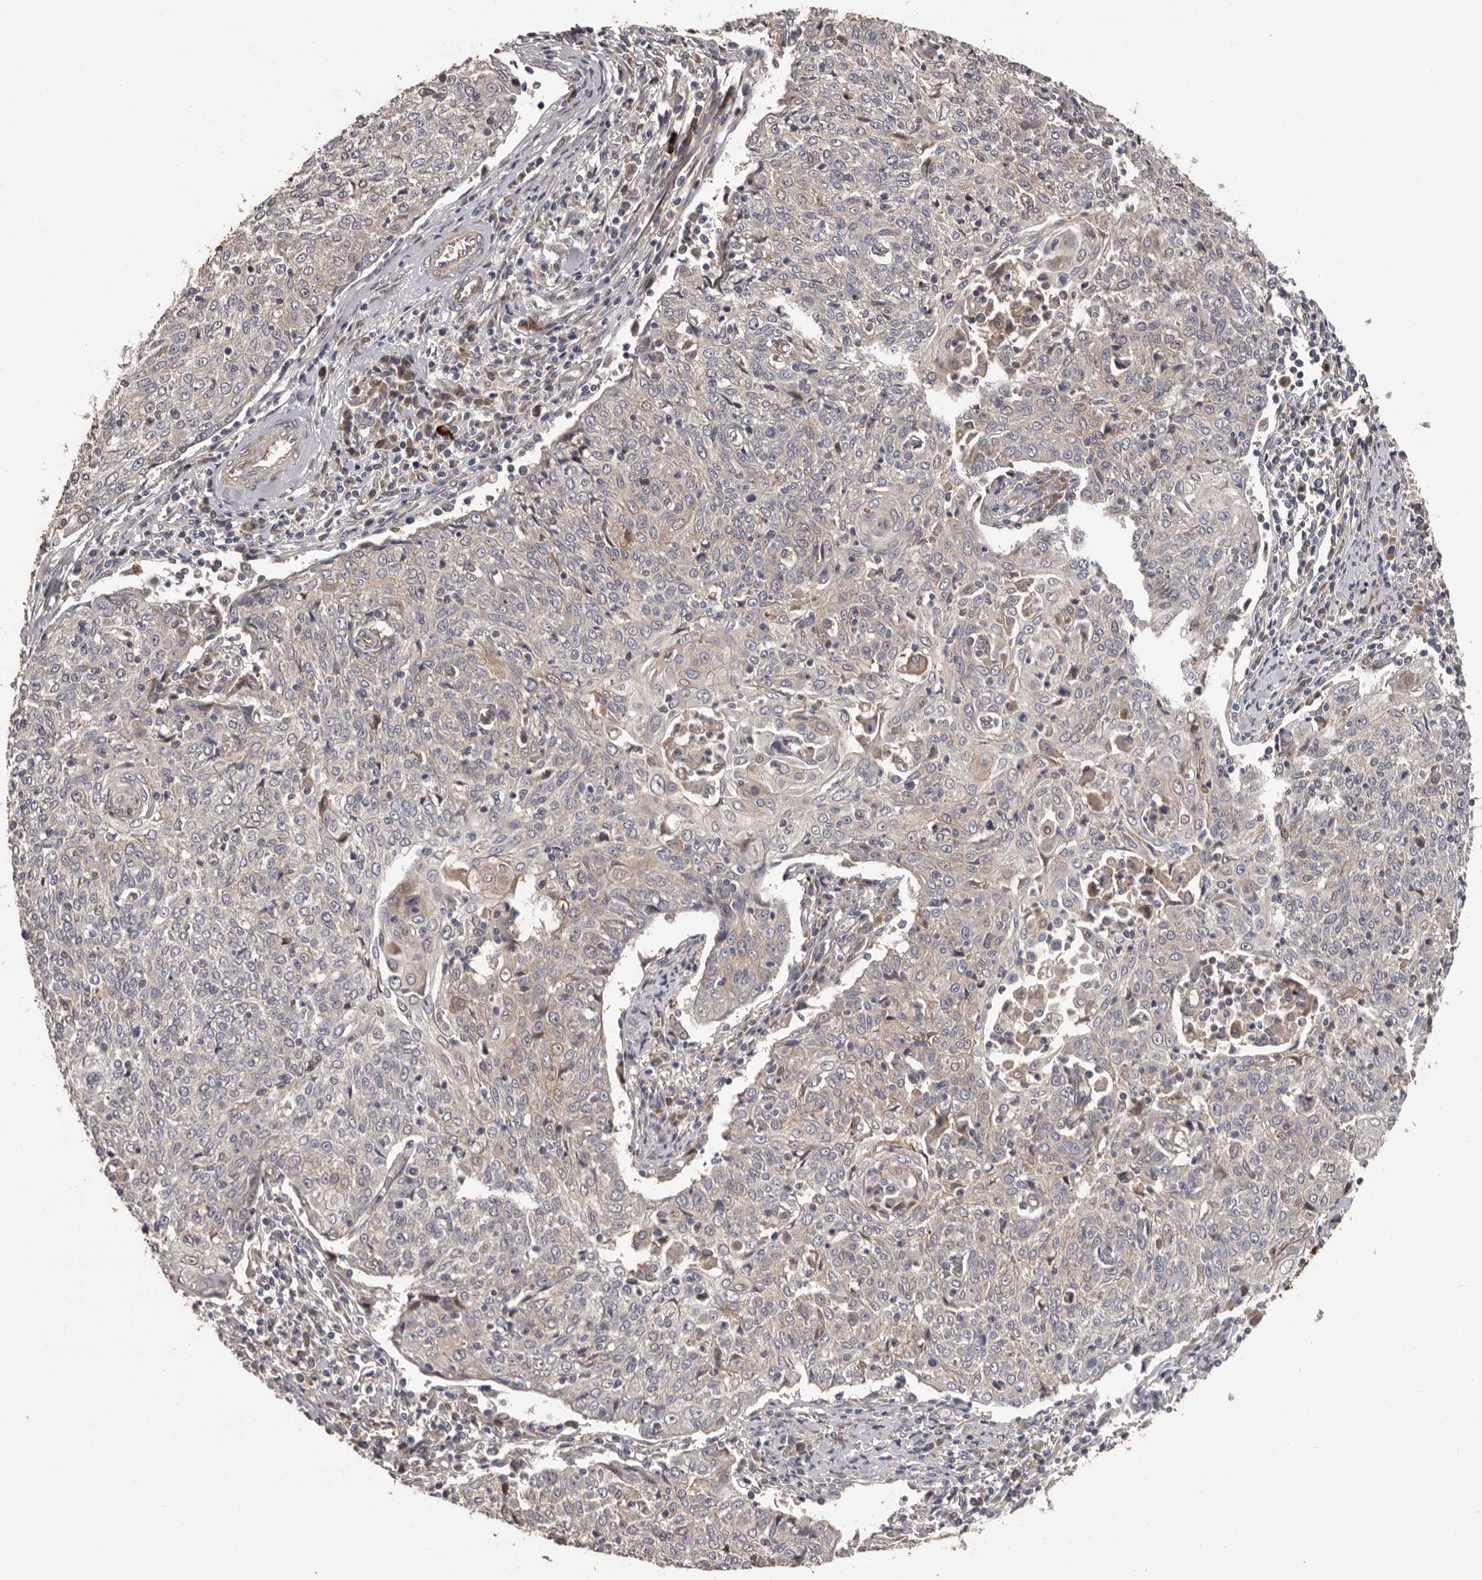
{"staining": {"intensity": "negative", "quantity": "none", "location": "none"}, "tissue": "cervical cancer", "cell_type": "Tumor cells", "image_type": "cancer", "snomed": [{"axis": "morphology", "description": "Squamous cell carcinoma, NOS"}, {"axis": "topography", "description": "Cervix"}], "caption": "DAB (3,3'-diaminobenzidine) immunohistochemical staining of human squamous cell carcinoma (cervical) shows no significant positivity in tumor cells. The staining was performed using DAB to visualize the protein expression in brown, while the nuclei were stained in blue with hematoxylin (Magnification: 20x).", "gene": "PRKD1", "patient": {"sex": "female", "age": 48}}